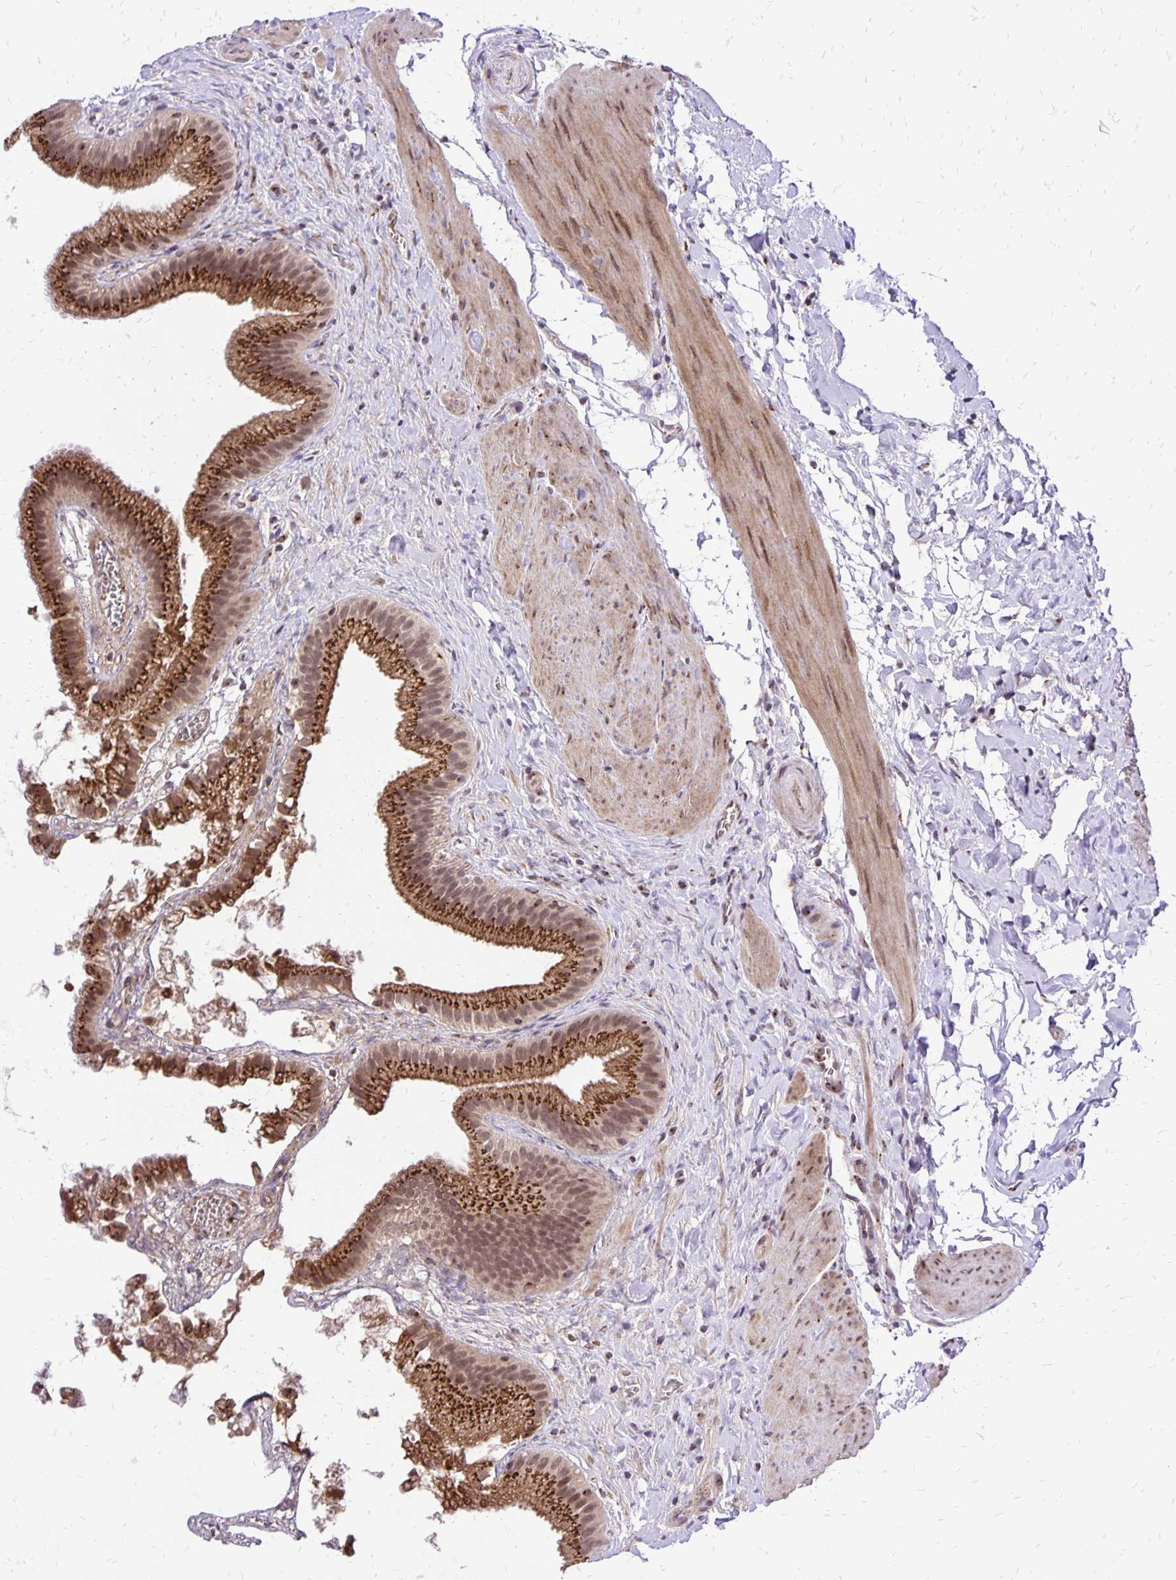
{"staining": {"intensity": "strong", "quantity": ">75%", "location": "cytoplasmic/membranous,nuclear"}, "tissue": "gallbladder", "cell_type": "Glandular cells", "image_type": "normal", "snomed": [{"axis": "morphology", "description": "Normal tissue, NOS"}, {"axis": "topography", "description": "Gallbladder"}], "caption": "Immunohistochemical staining of normal gallbladder reveals strong cytoplasmic/membranous,nuclear protein expression in approximately >75% of glandular cells.", "gene": "GOLGA5", "patient": {"sex": "female", "age": 63}}